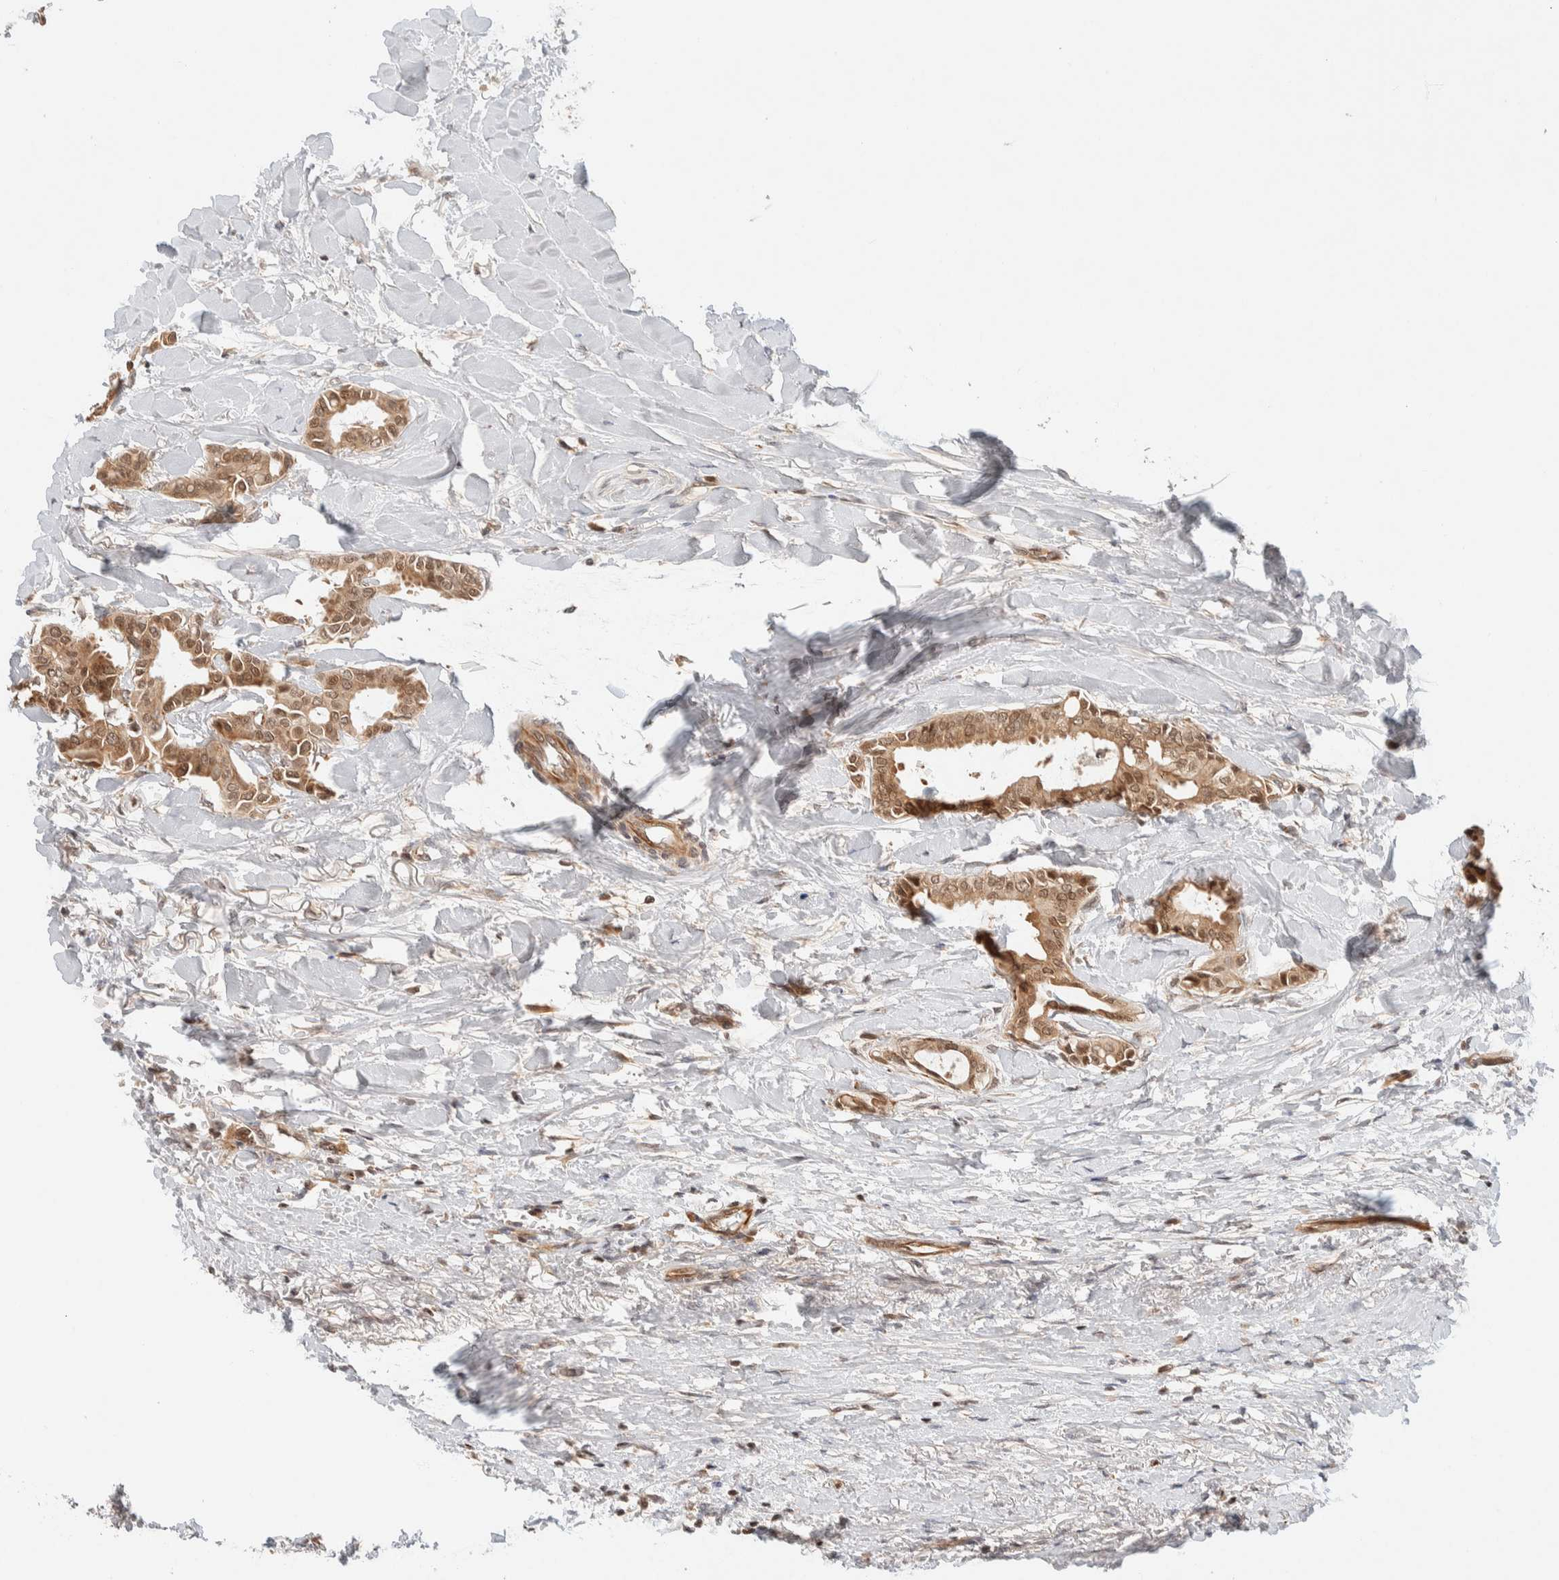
{"staining": {"intensity": "moderate", "quantity": ">75%", "location": "cytoplasmic/membranous,nuclear"}, "tissue": "head and neck cancer", "cell_type": "Tumor cells", "image_type": "cancer", "snomed": [{"axis": "morphology", "description": "Adenocarcinoma, NOS"}, {"axis": "topography", "description": "Salivary gland"}, {"axis": "topography", "description": "Head-Neck"}], "caption": "Head and neck adenocarcinoma stained for a protein (brown) demonstrates moderate cytoplasmic/membranous and nuclear positive staining in approximately >75% of tumor cells.", "gene": "C8orf76", "patient": {"sex": "female", "age": 59}}